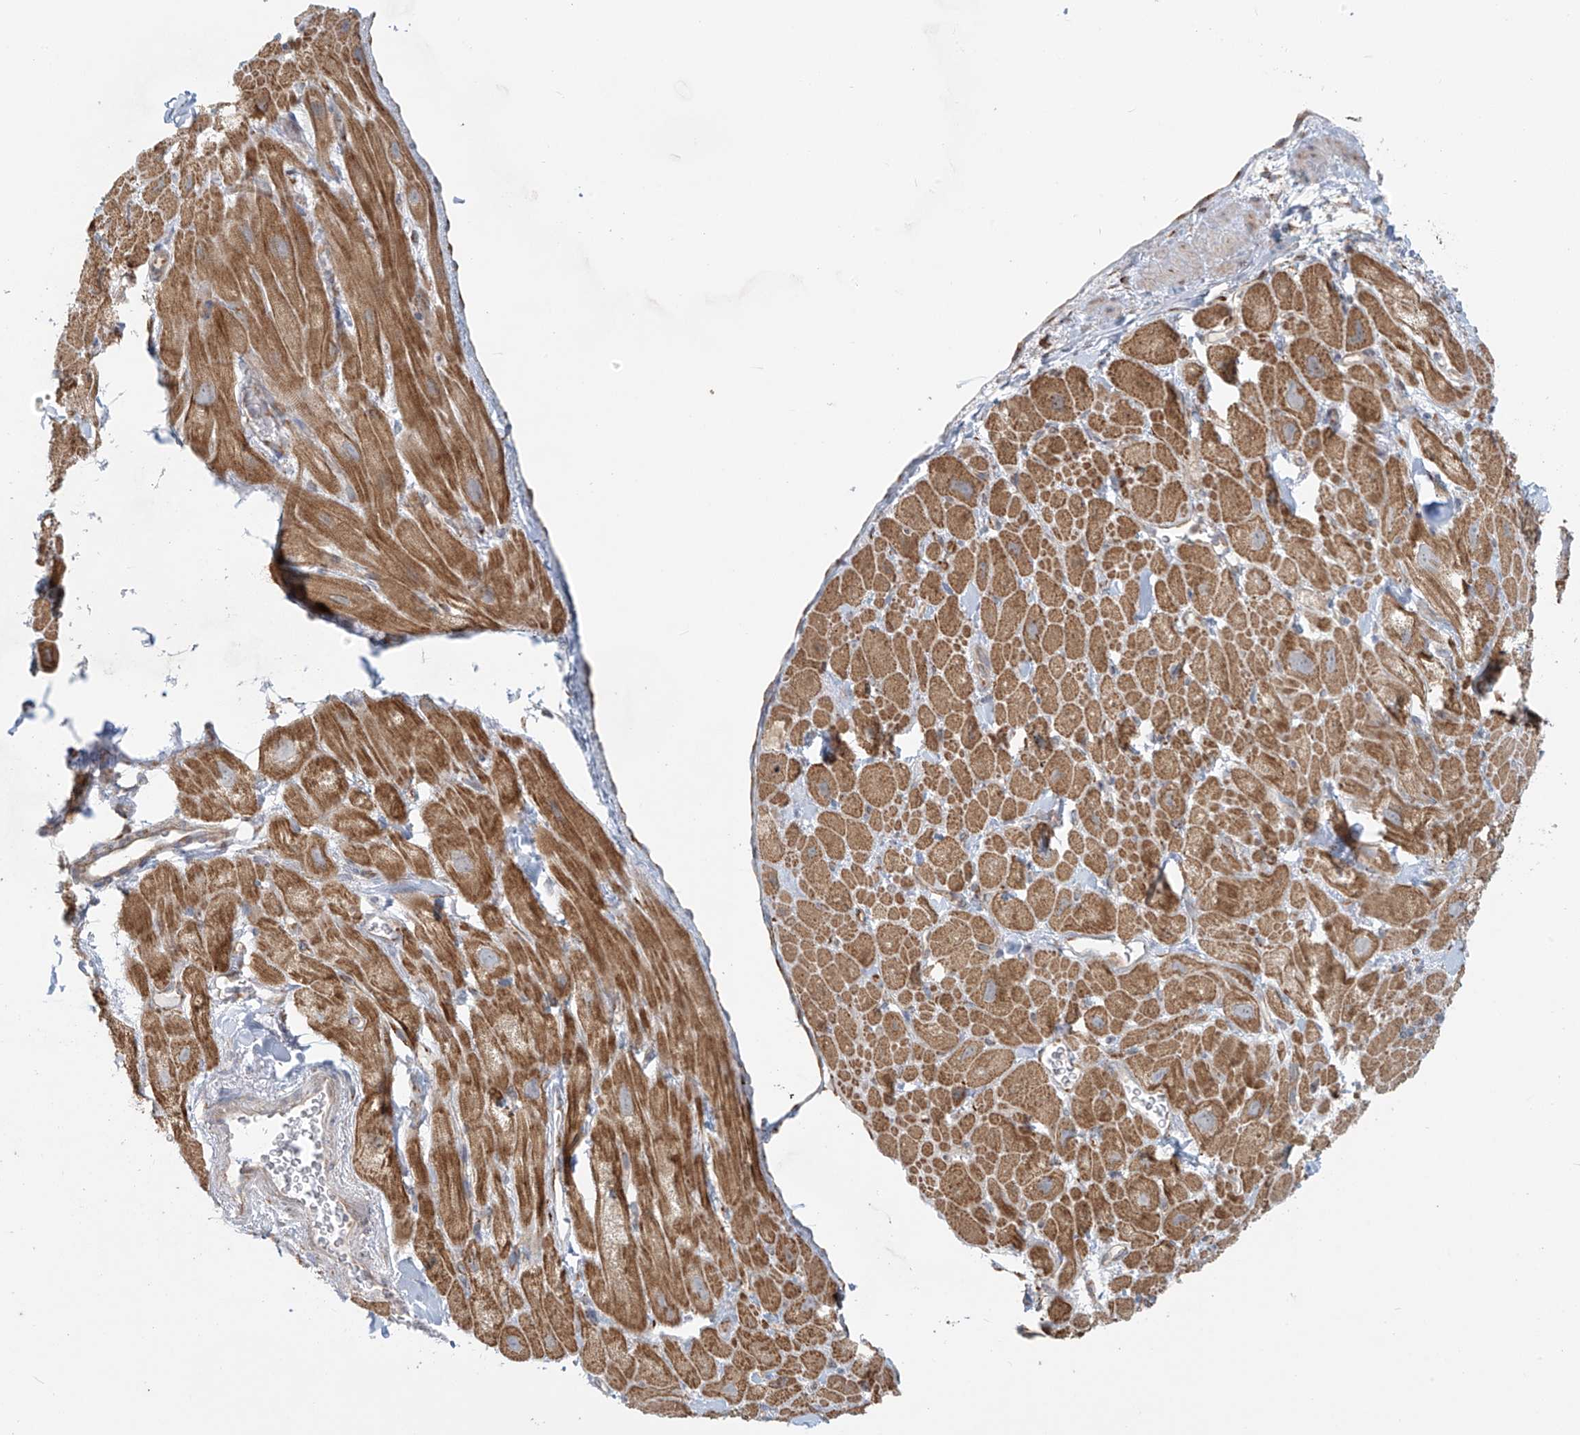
{"staining": {"intensity": "moderate", "quantity": ">75%", "location": "cytoplasmic/membranous"}, "tissue": "heart muscle", "cell_type": "Cardiomyocytes", "image_type": "normal", "snomed": [{"axis": "morphology", "description": "Normal tissue, NOS"}, {"axis": "topography", "description": "Heart"}], "caption": "A micrograph of human heart muscle stained for a protein exhibits moderate cytoplasmic/membranous brown staining in cardiomyocytes. The staining was performed using DAB, with brown indicating positive protein expression. Nuclei are stained blue with hematoxylin.", "gene": "KATNIP", "patient": {"sex": "male", "age": 49}}